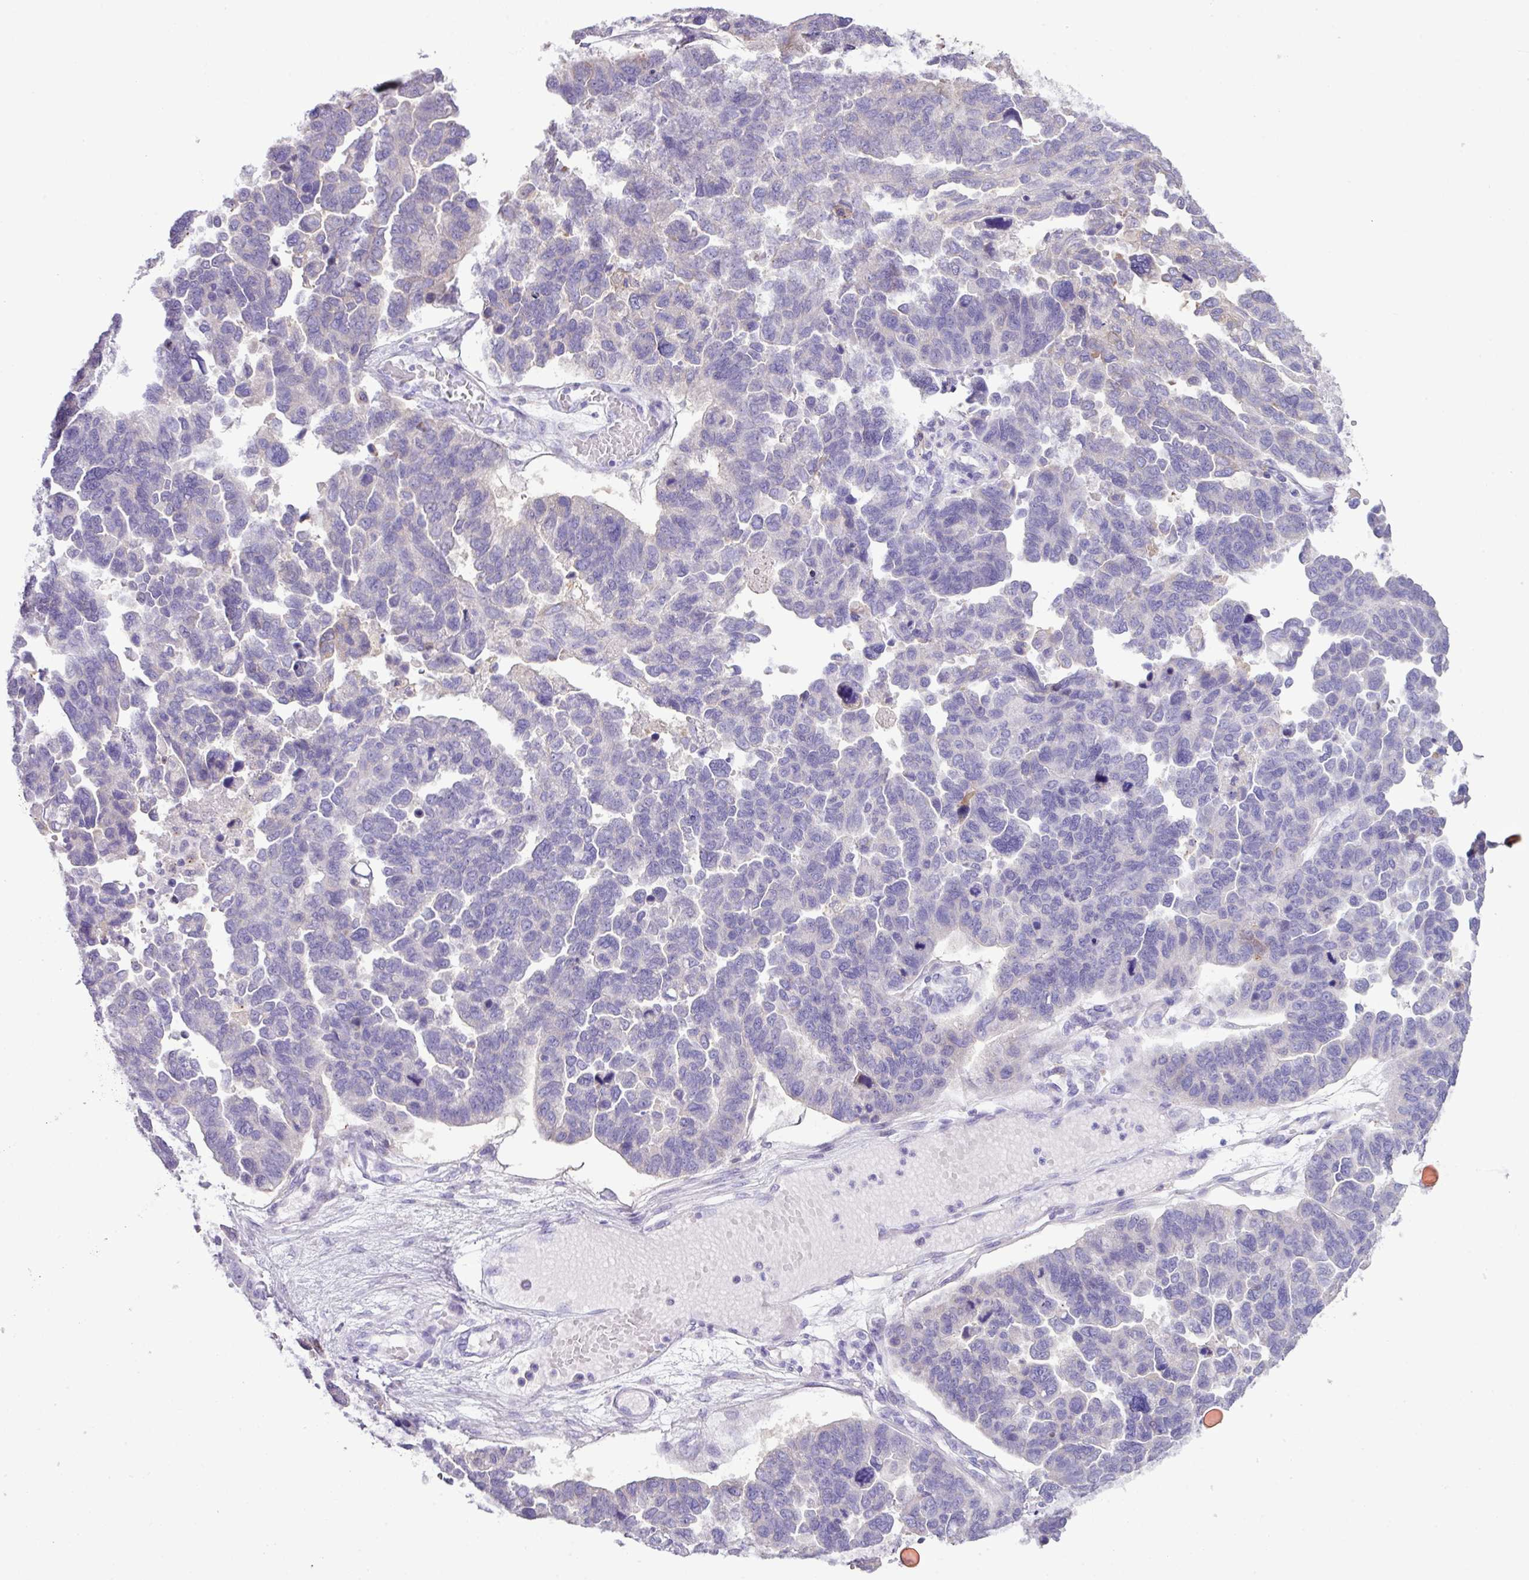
{"staining": {"intensity": "negative", "quantity": "none", "location": "none"}, "tissue": "ovarian cancer", "cell_type": "Tumor cells", "image_type": "cancer", "snomed": [{"axis": "morphology", "description": "Cystadenocarcinoma, serous, NOS"}, {"axis": "topography", "description": "Ovary"}], "caption": "The immunohistochemistry photomicrograph has no significant positivity in tumor cells of ovarian cancer tissue. (Stains: DAB immunohistochemistry (IHC) with hematoxylin counter stain, Microscopy: brightfield microscopy at high magnification).", "gene": "RGS21", "patient": {"sex": "female", "age": 64}}